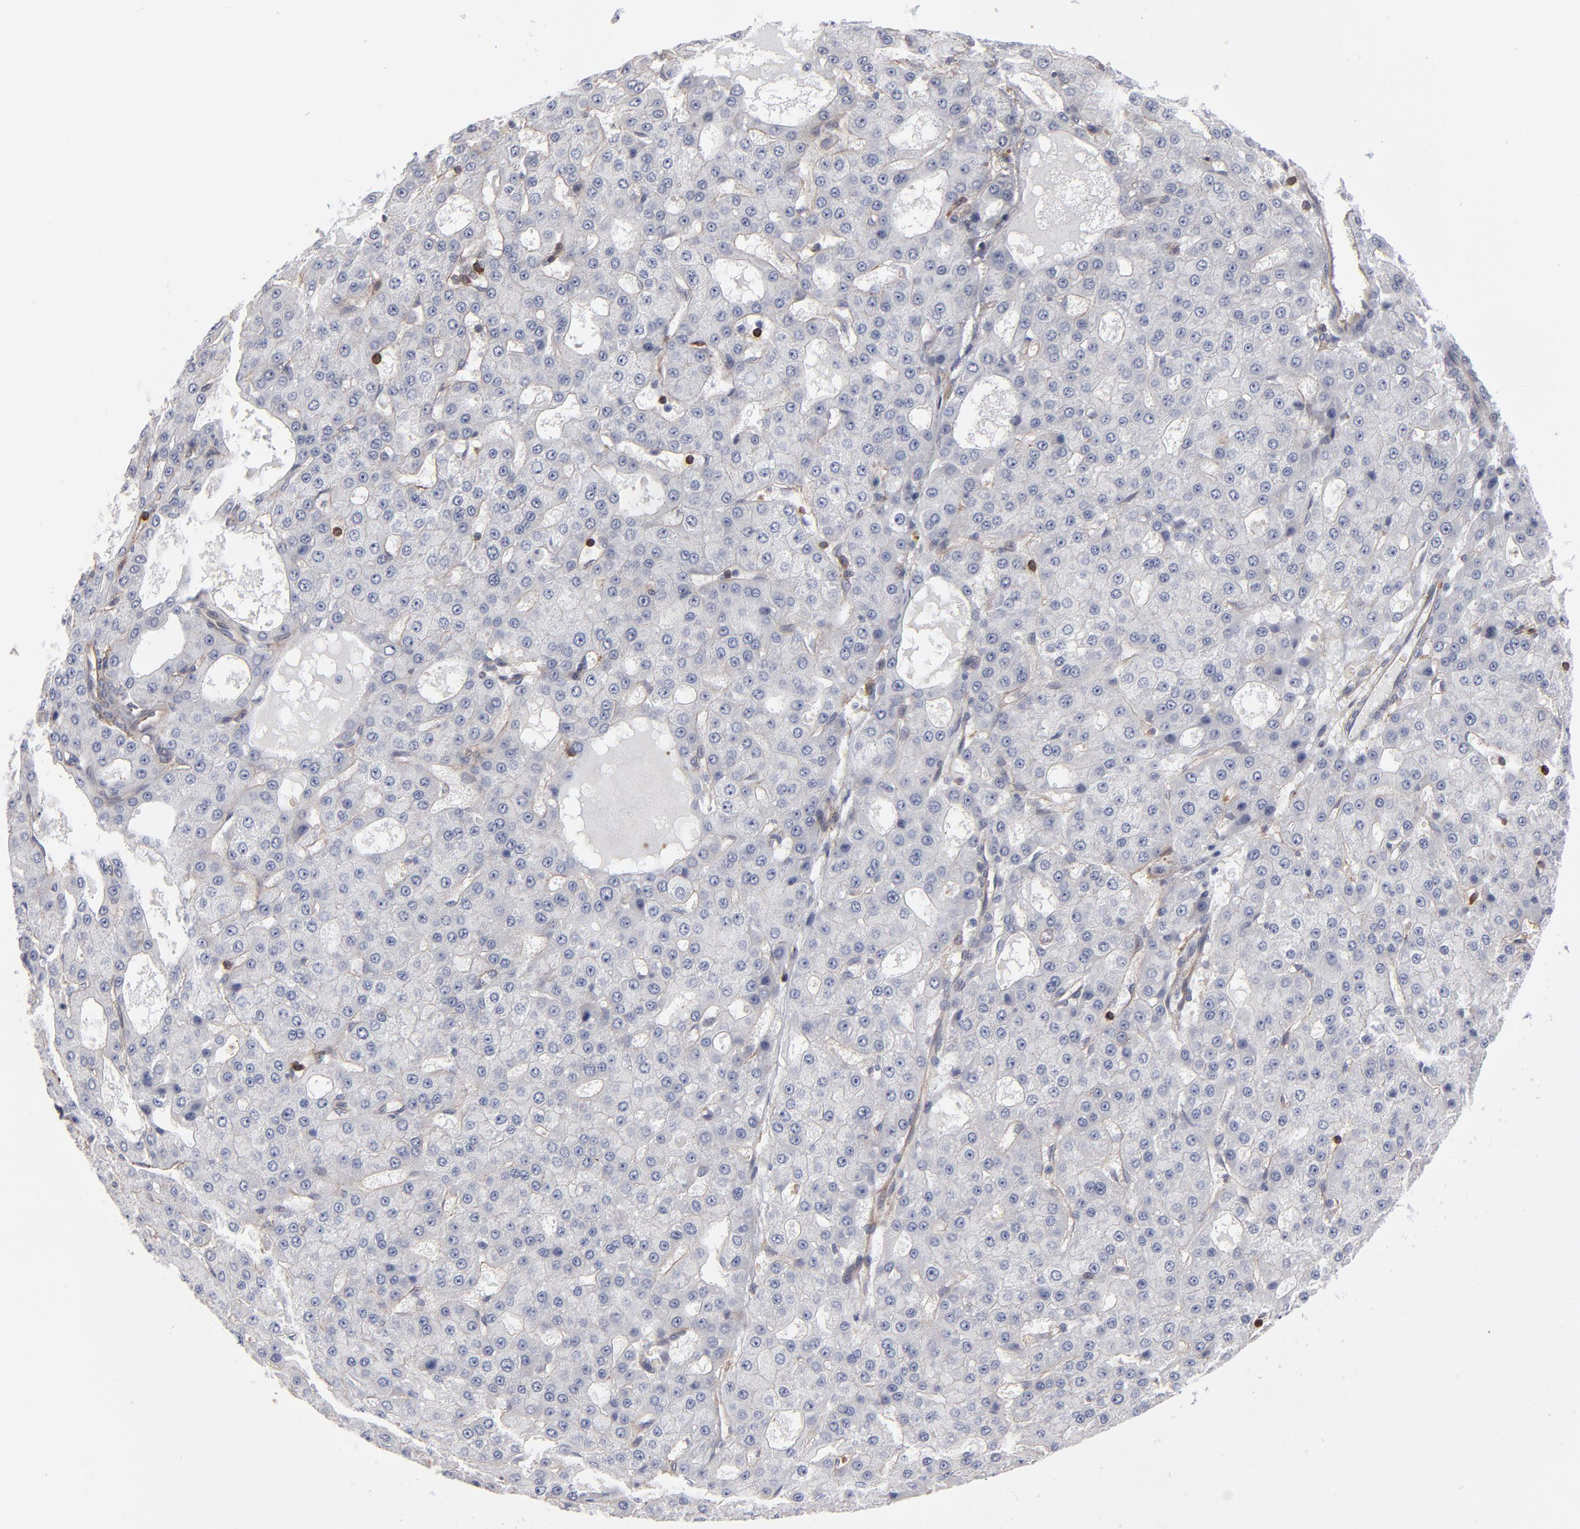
{"staining": {"intensity": "negative", "quantity": "none", "location": "none"}, "tissue": "liver cancer", "cell_type": "Tumor cells", "image_type": "cancer", "snomed": [{"axis": "morphology", "description": "Carcinoma, Hepatocellular, NOS"}, {"axis": "topography", "description": "Liver"}], "caption": "Immunohistochemical staining of liver cancer (hepatocellular carcinoma) shows no significant staining in tumor cells.", "gene": "PXN", "patient": {"sex": "male", "age": 47}}